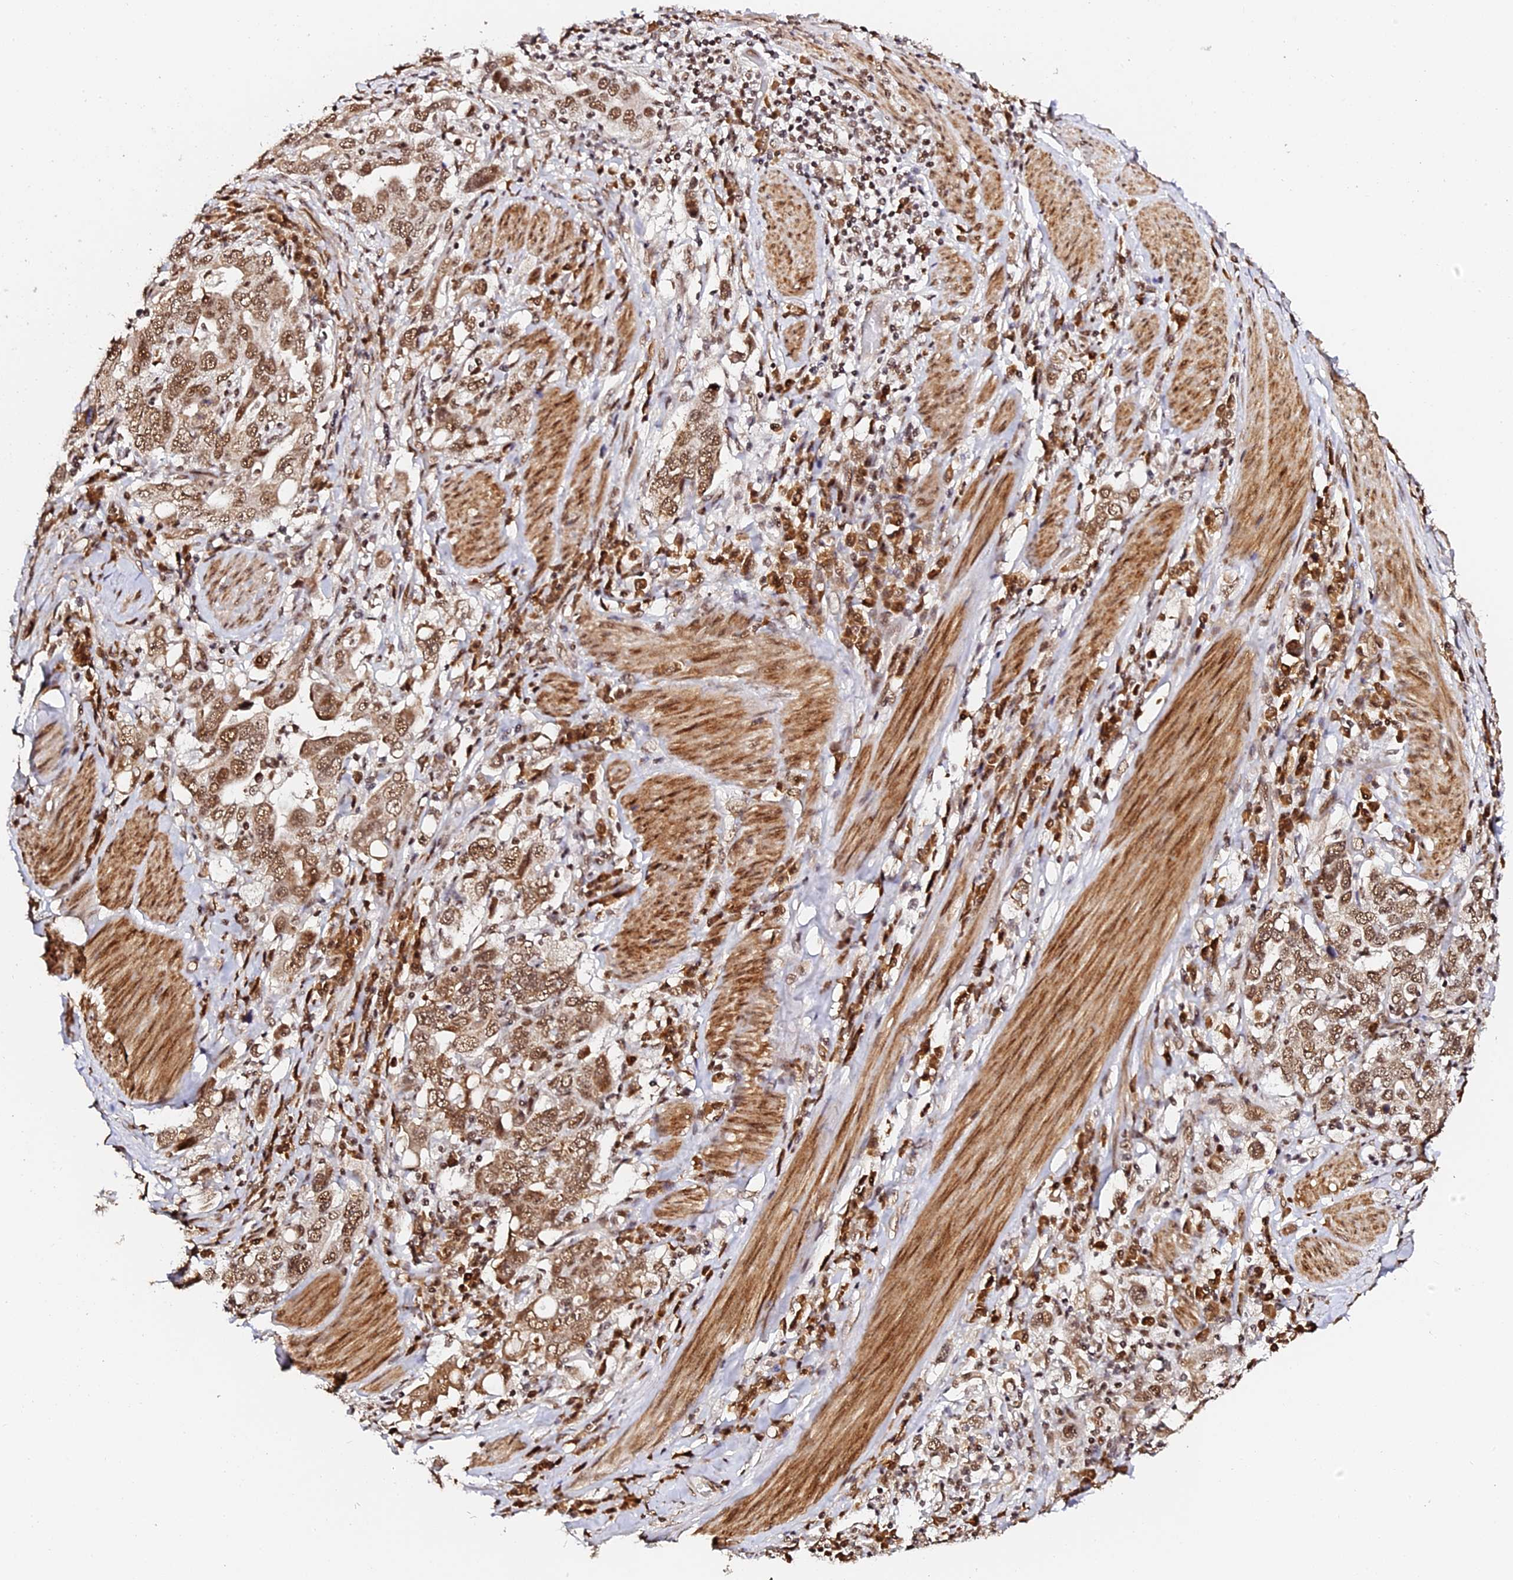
{"staining": {"intensity": "moderate", "quantity": ">75%", "location": "cytoplasmic/membranous,nuclear"}, "tissue": "stomach cancer", "cell_type": "Tumor cells", "image_type": "cancer", "snomed": [{"axis": "morphology", "description": "Adenocarcinoma, NOS"}, {"axis": "topography", "description": "Stomach, upper"}], "caption": "The immunohistochemical stain shows moderate cytoplasmic/membranous and nuclear positivity in tumor cells of adenocarcinoma (stomach) tissue. (brown staining indicates protein expression, while blue staining denotes nuclei).", "gene": "MCRS1", "patient": {"sex": "male", "age": 62}}